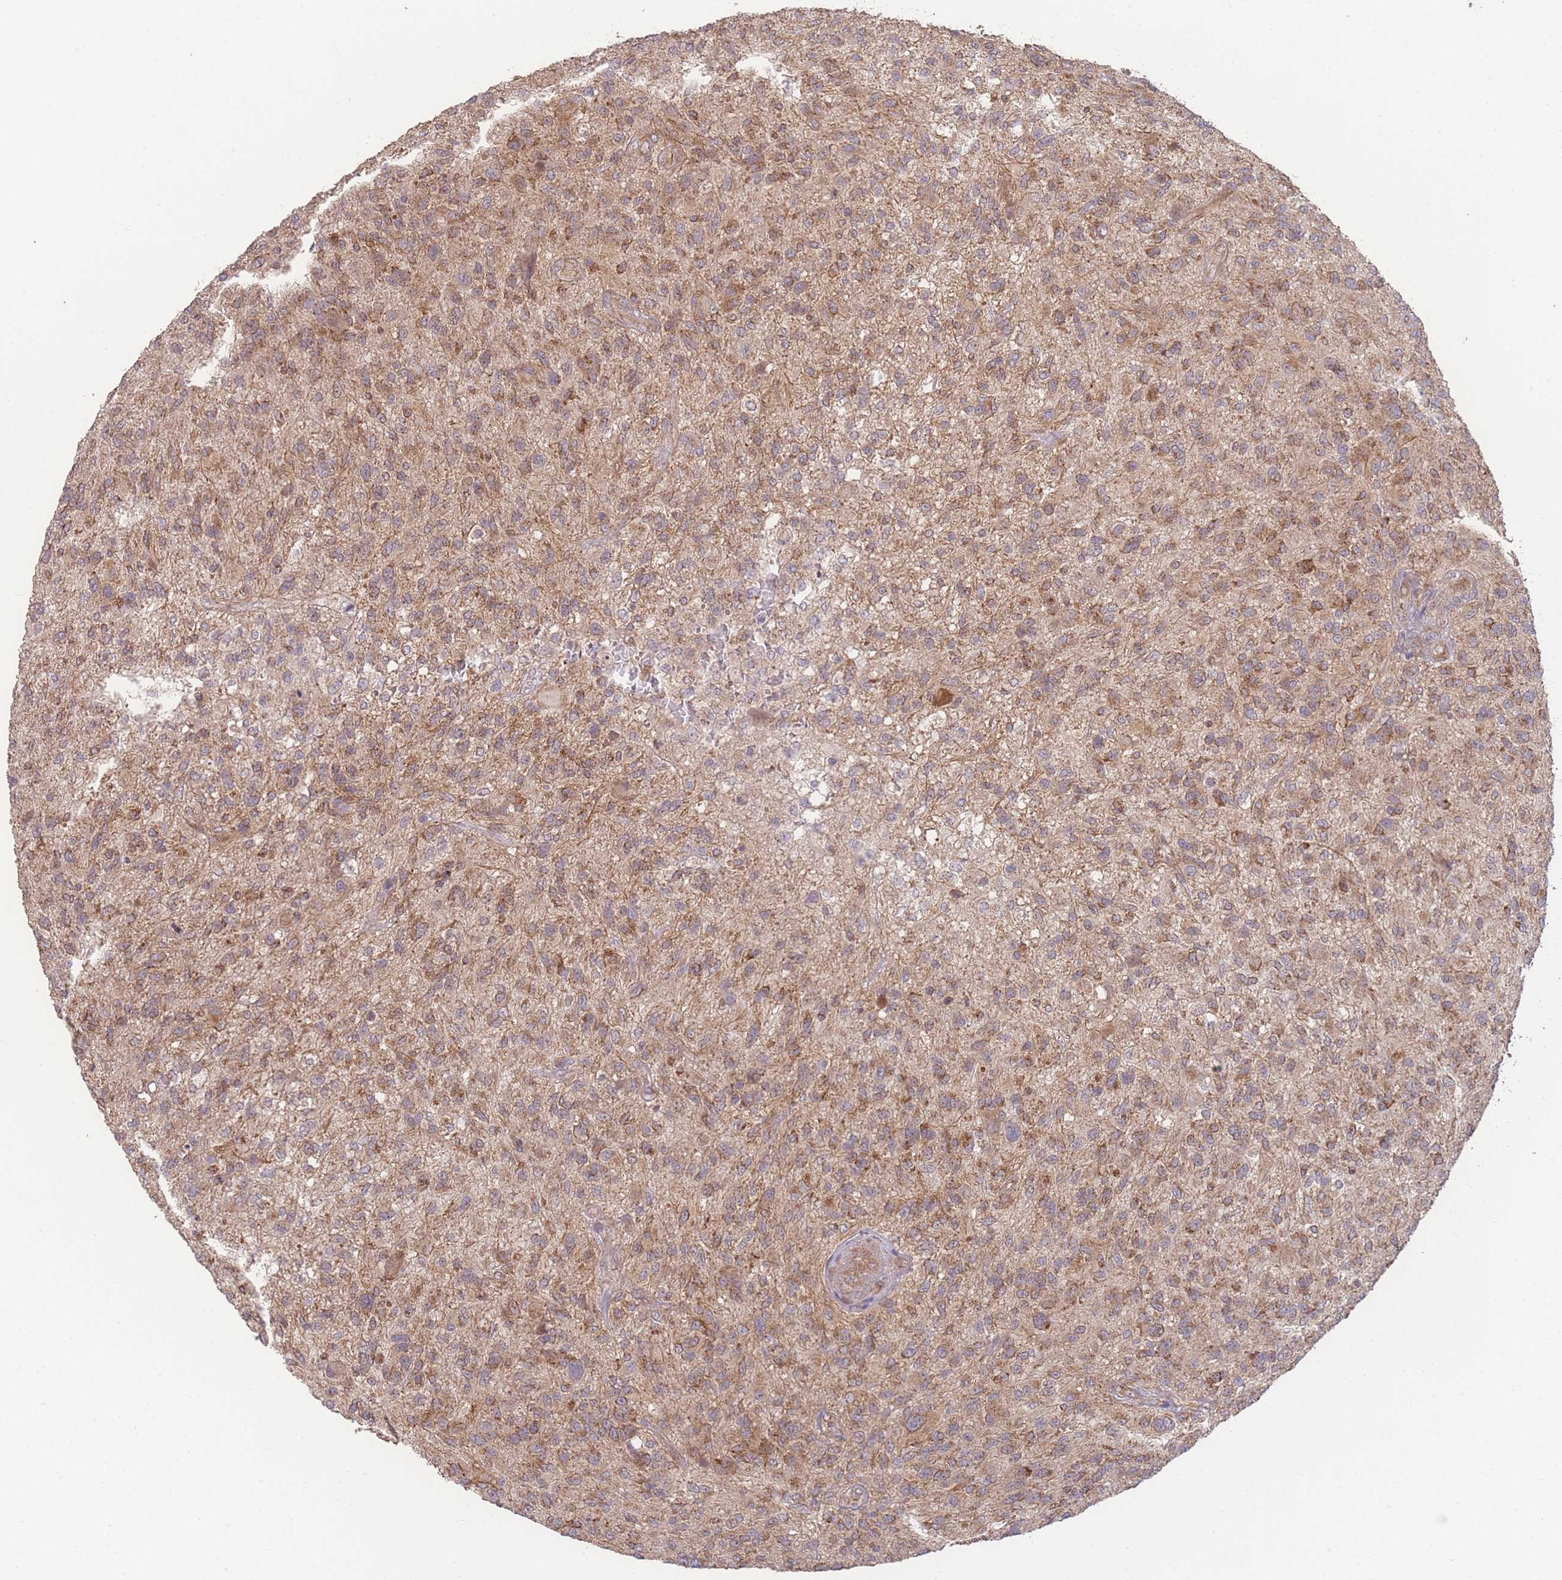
{"staining": {"intensity": "moderate", "quantity": ">75%", "location": "cytoplasmic/membranous"}, "tissue": "glioma", "cell_type": "Tumor cells", "image_type": "cancer", "snomed": [{"axis": "morphology", "description": "Glioma, malignant, High grade"}, {"axis": "topography", "description": "Brain"}], "caption": "Glioma stained with a brown dye shows moderate cytoplasmic/membranous positive staining in approximately >75% of tumor cells.", "gene": "PXMP4", "patient": {"sex": "male", "age": 47}}